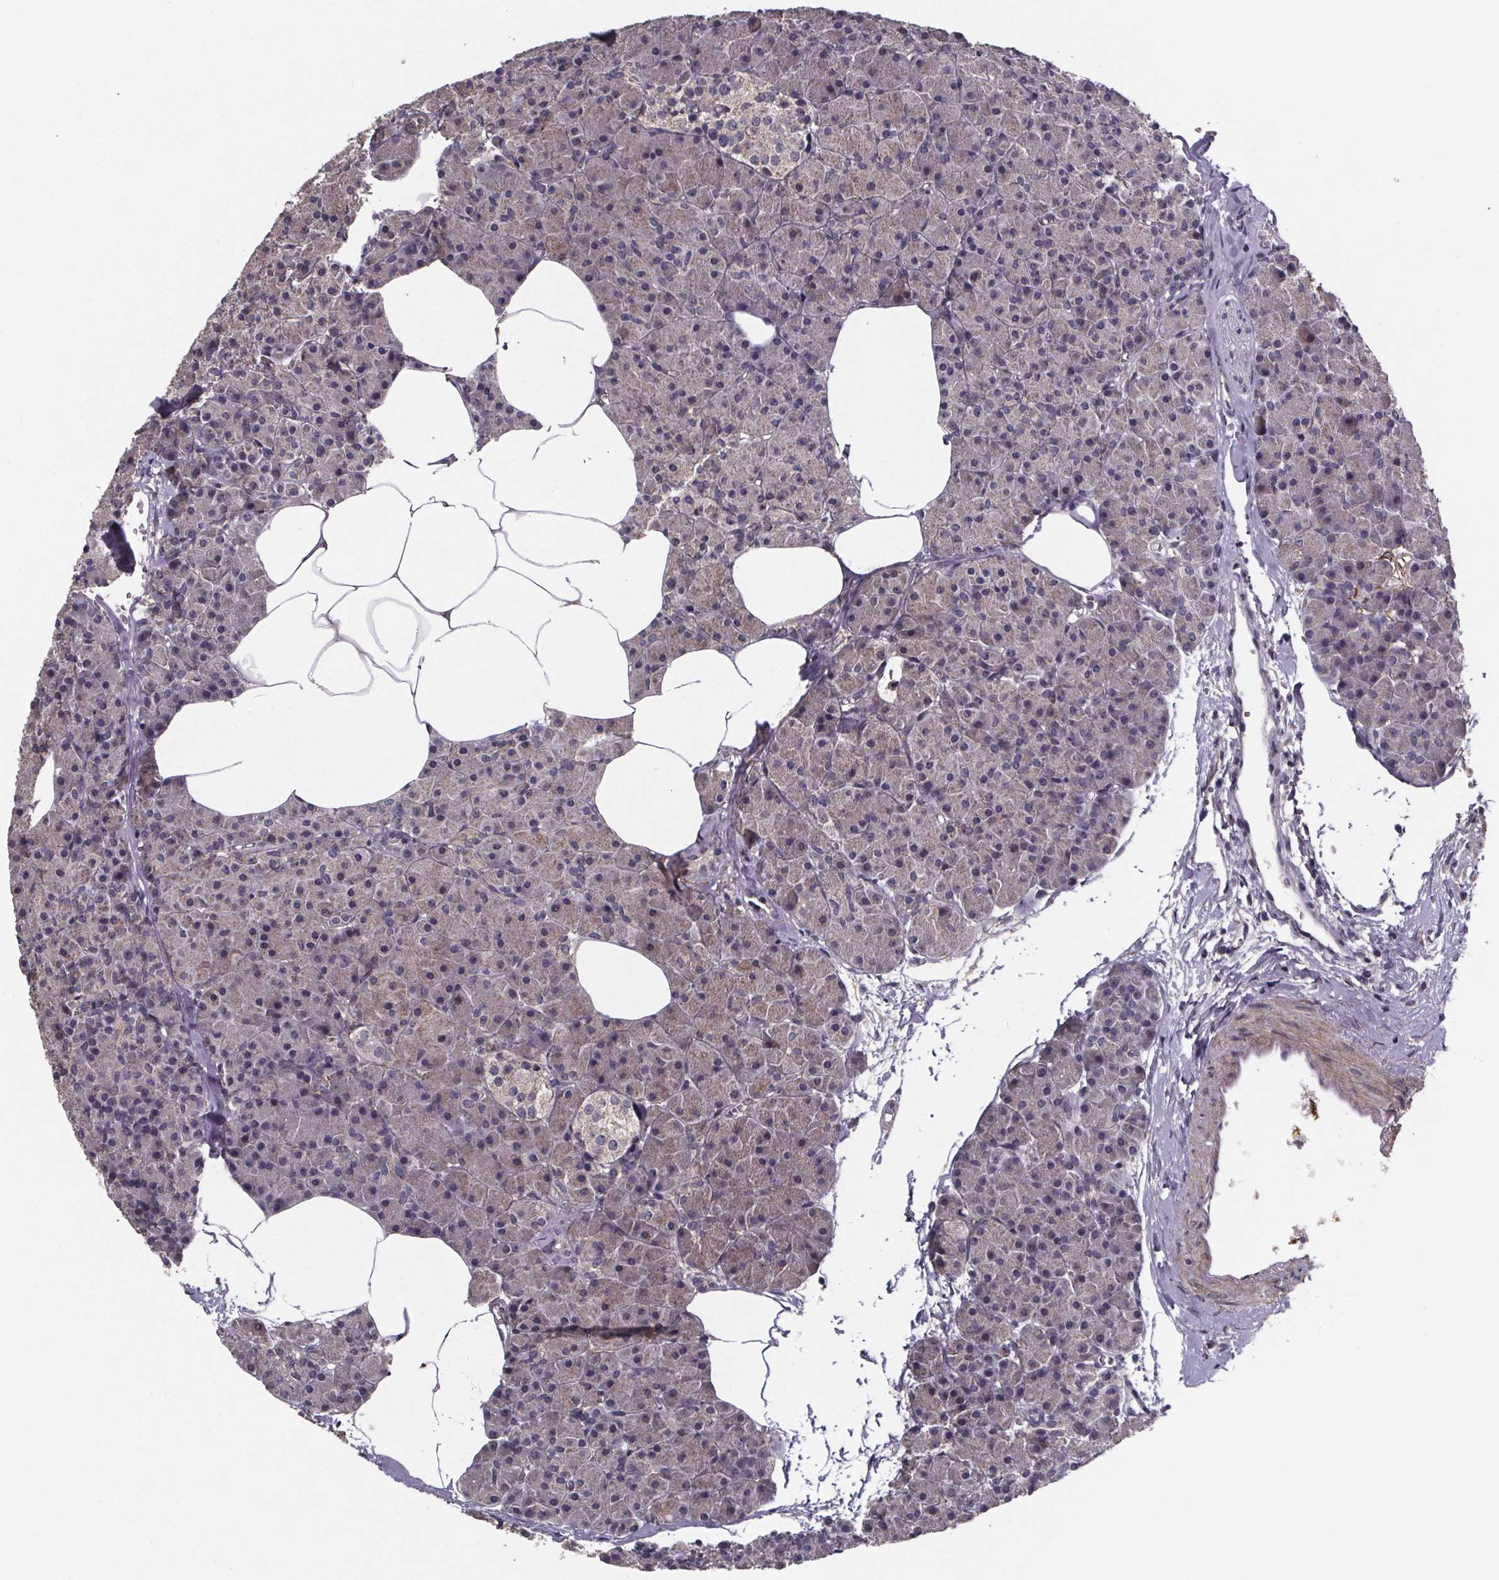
{"staining": {"intensity": "moderate", "quantity": "25%-75%", "location": "cytoplasmic/membranous"}, "tissue": "pancreas", "cell_type": "Exocrine glandular cells", "image_type": "normal", "snomed": [{"axis": "morphology", "description": "Normal tissue, NOS"}, {"axis": "topography", "description": "Pancreas"}], "caption": "High-magnification brightfield microscopy of unremarkable pancreas stained with DAB (3,3'-diaminobenzidine) (brown) and counterstained with hematoxylin (blue). exocrine glandular cells exhibit moderate cytoplasmic/membranous staining is identified in about25%-75% of cells. The staining is performed using DAB (3,3'-diaminobenzidine) brown chromogen to label protein expression. The nuclei are counter-stained blue using hematoxylin.", "gene": "PALLD", "patient": {"sex": "female", "age": 45}}